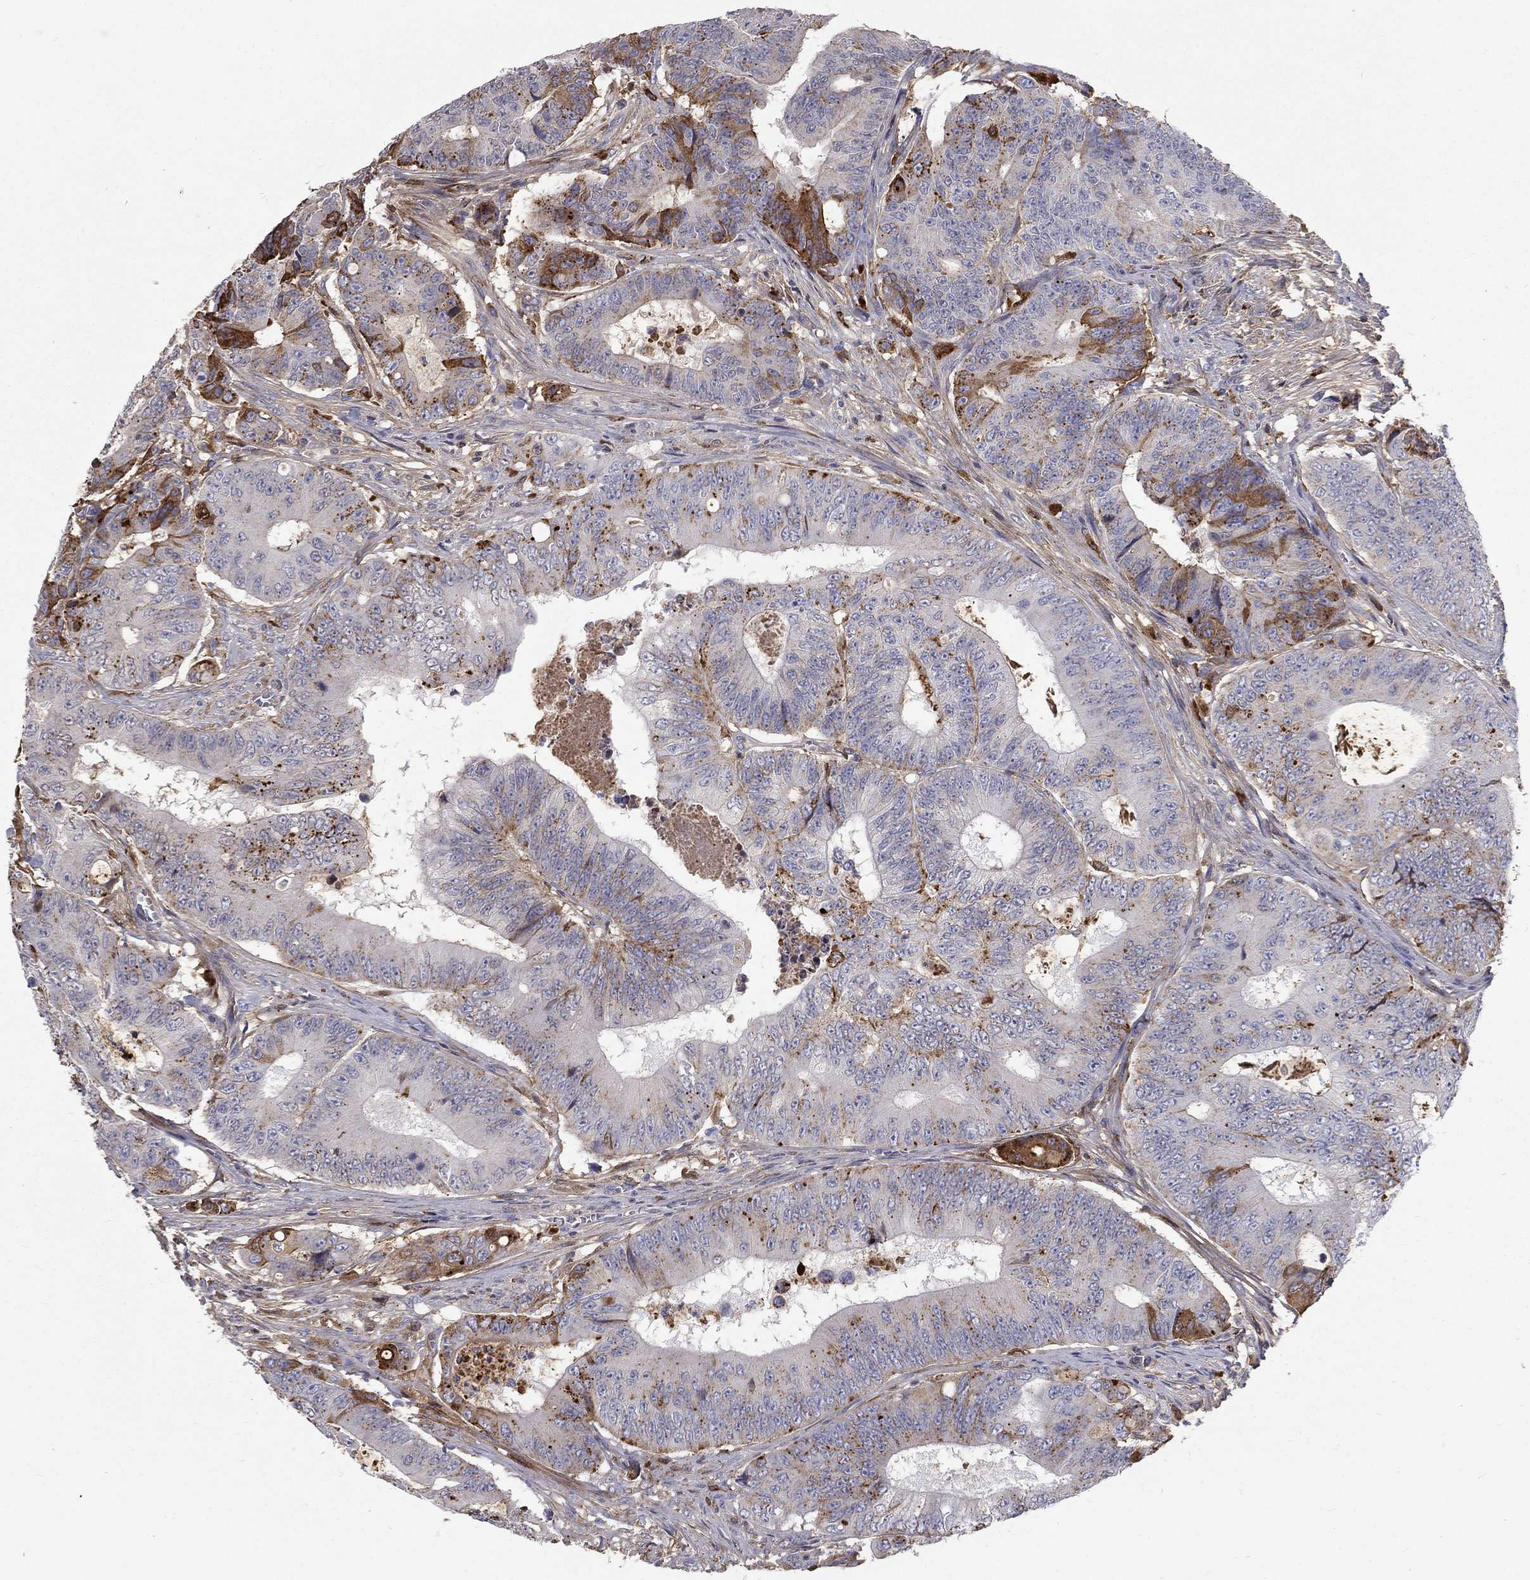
{"staining": {"intensity": "strong", "quantity": "<25%", "location": "cytoplasmic/membranous"}, "tissue": "colorectal cancer", "cell_type": "Tumor cells", "image_type": "cancer", "snomed": [{"axis": "morphology", "description": "Adenocarcinoma, NOS"}, {"axis": "topography", "description": "Colon"}], "caption": "A histopathology image of human colorectal adenocarcinoma stained for a protein displays strong cytoplasmic/membranous brown staining in tumor cells. (Stains: DAB (3,3'-diaminobenzidine) in brown, nuclei in blue, Microscopy: brightfield microscopy at high magnification).", "gene": "EPDR1", "patient": {"sex": "female", "age": 48}}